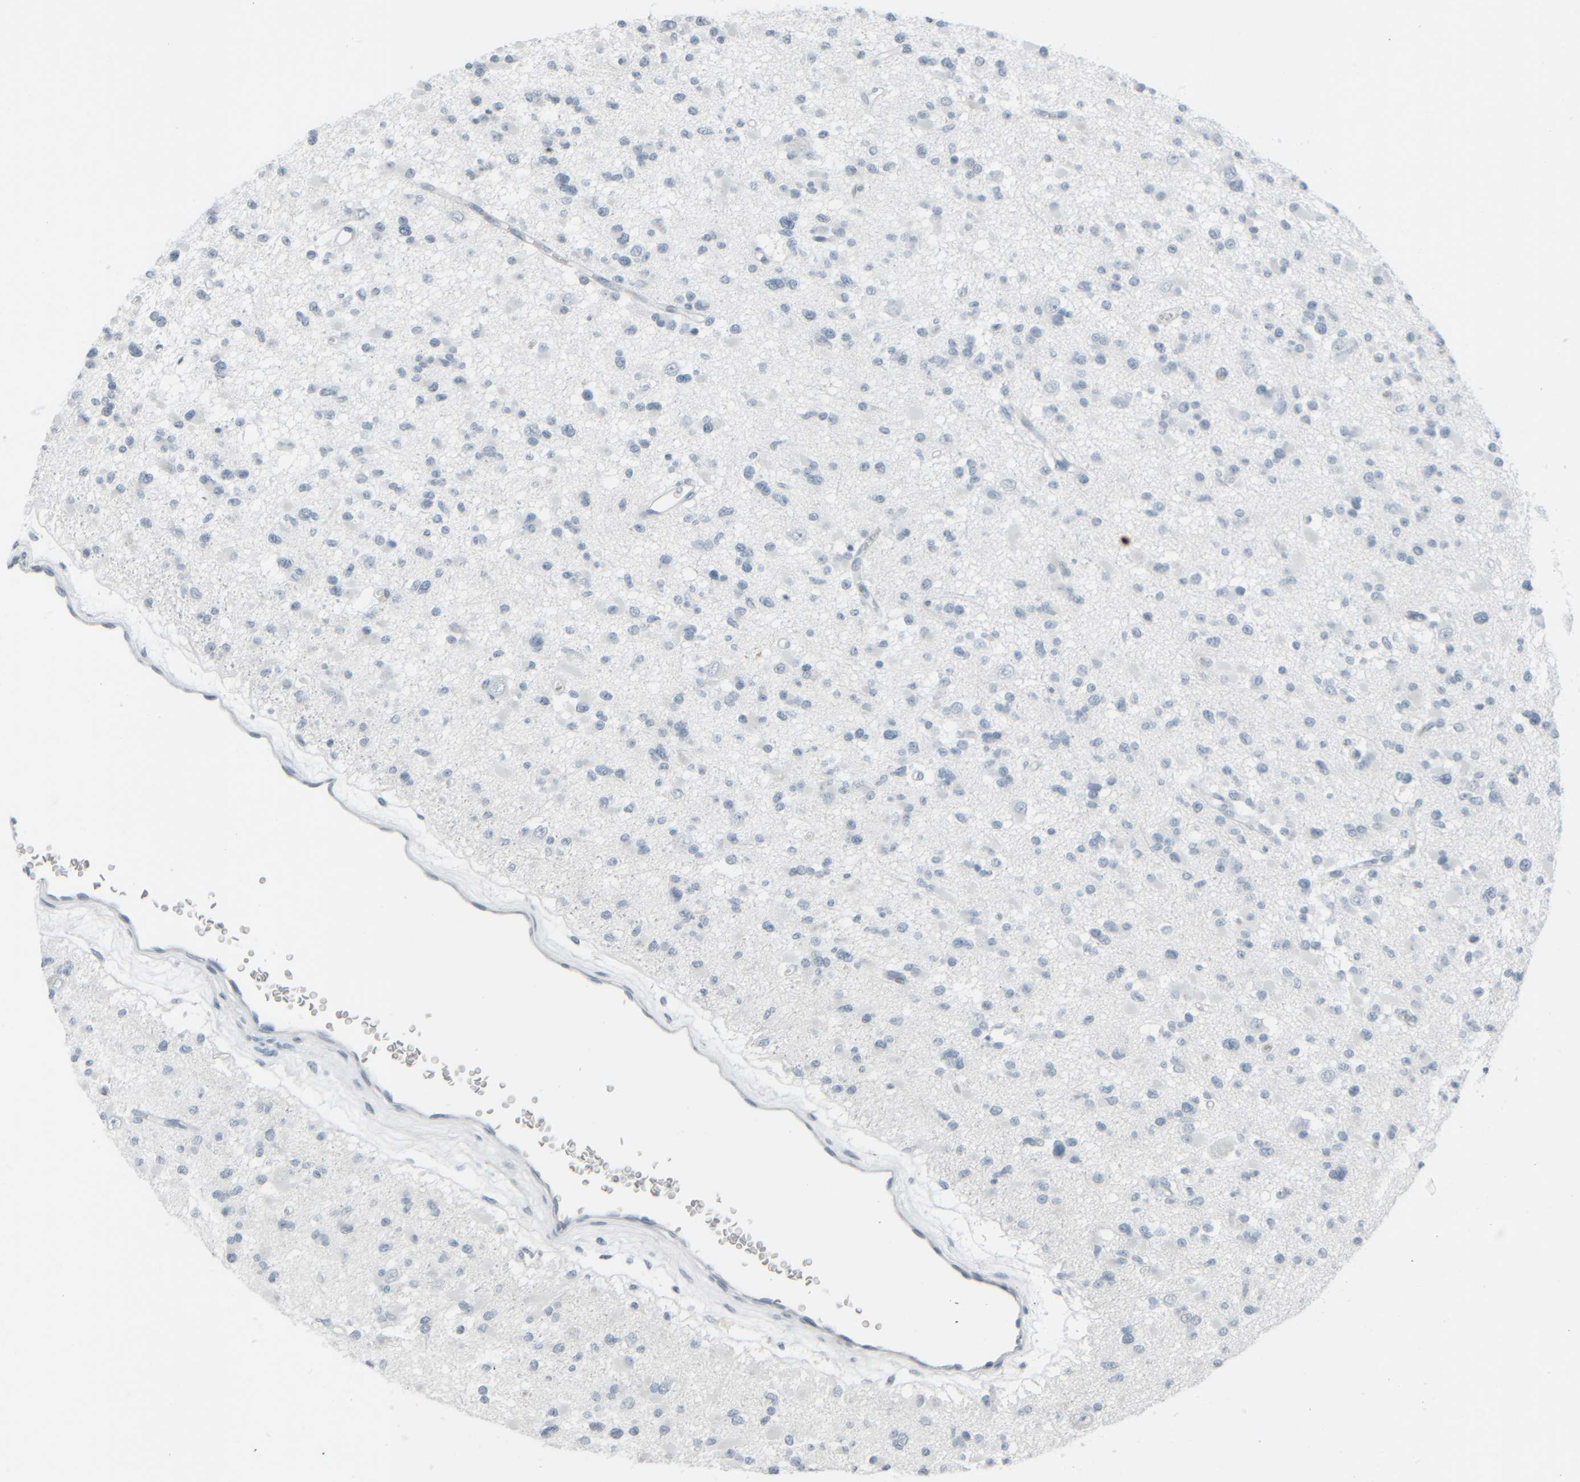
{"staining": {"intensity": "negative", "quantity": "none", "location": "none"}, "tissue": "glioma", "cell_type": "Tumor cells", "image_type": "cancer", "snomed": [{"axis": "morphology", "description": "Glioma, malignant, Low grade"}, {"axis": "topography", "description": "Brain"}], "caption": "Tumor cells are negative for protein expression in human low-grade glioma (malignant).", "gene": "TPSAB1", "patient": {"sex": "female", "age": 22}}